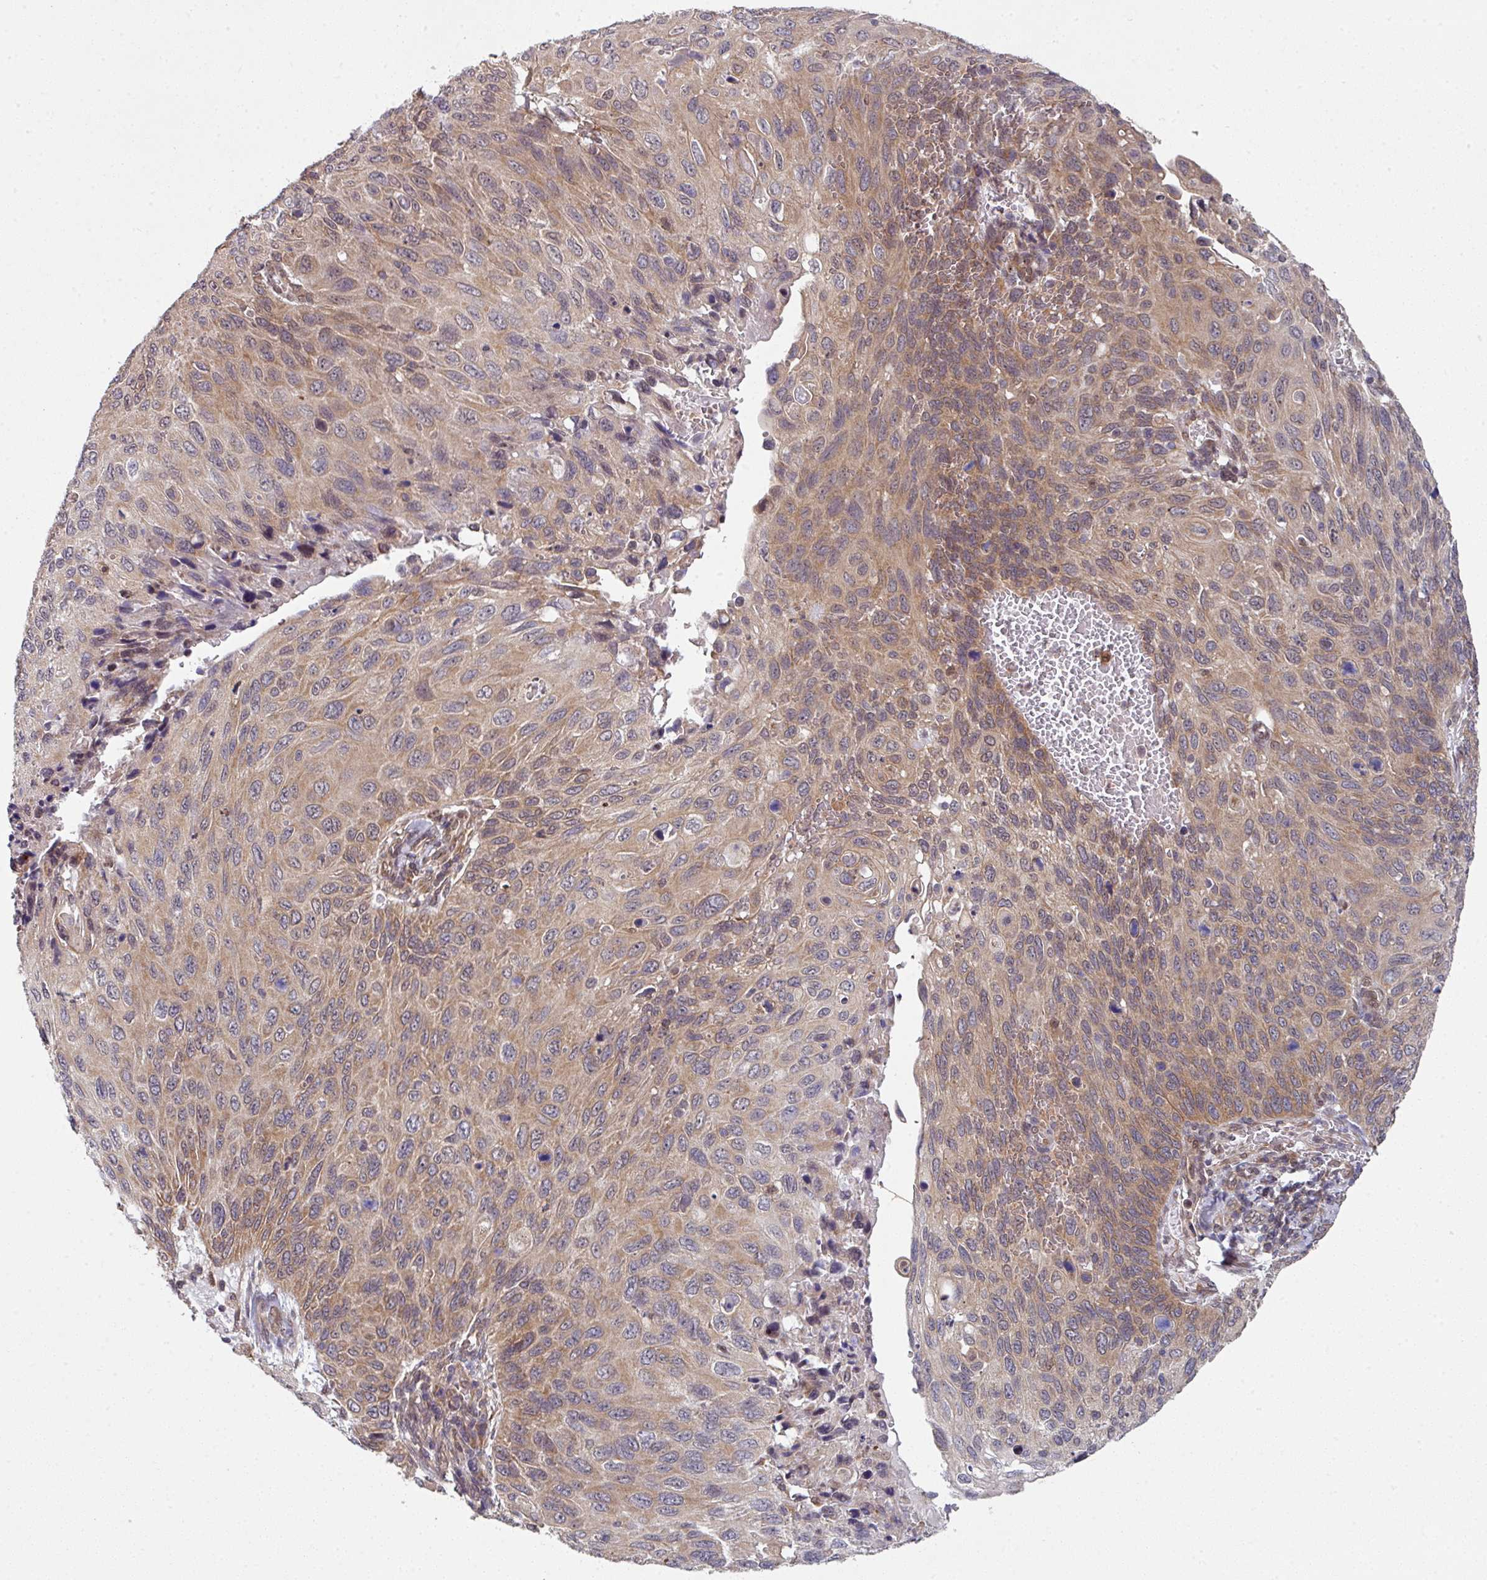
{"staining": {"intensity": "moderate", "quantity": ">75%", "location": "cytoplasmic/membranous"}, "tissue": "cervical cancer", "cell_type": "Tumor cells", "image_type": "cancer", "snomed": [{"axis": "morphology", "description": "Squamous cell carcinoma, NOS"}, {"axis": "topography", "description": "Cervix"}], "caption": "Tumor cells show medium levels of moderate cytoplasmic/membranous expression in about >75% of cells in human squamous cell carcinoma (cervical).", "gene": "CAMLG", "patient": {"sex": "female", "age": 70}}